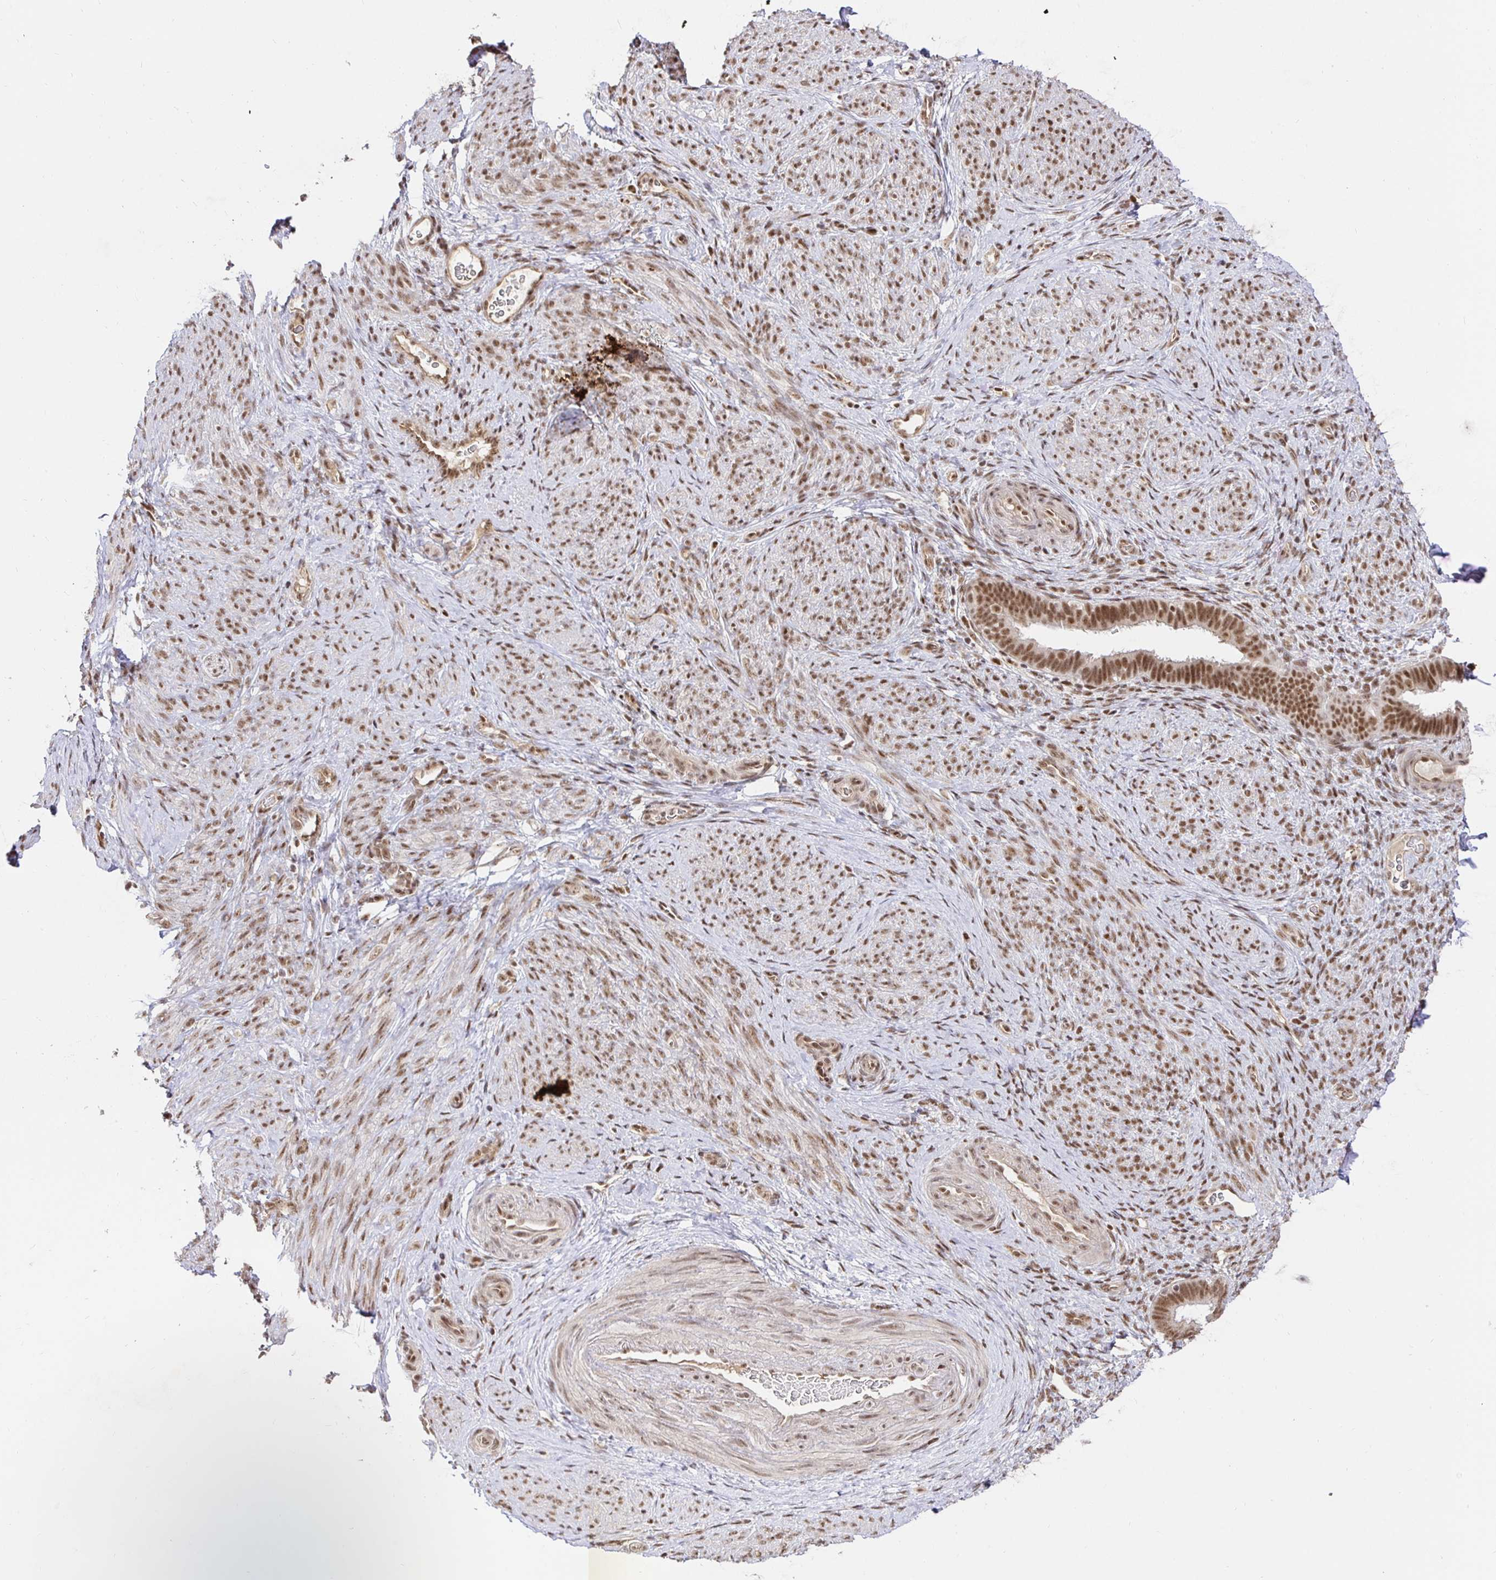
{"staining": {"intensity": "moderate", "quantity": ">75%", "location": "nuclear"}, "tissue": "endometrium", "cell_type": "Cells in endometrial stroma", "image_type": "normal", "snomed": [{"axis": "morphology", "description": "Normal tissue, NOS"}, {"axis": "topography", "description": "Endometrium"}], "caption": "A photomicrograph of human endometrium stained for a protein shows moderate nuclear brown staining in cells in endometrial stroma.", "gene": "USF1", "patient": {"sex": "female", "age": 34}}